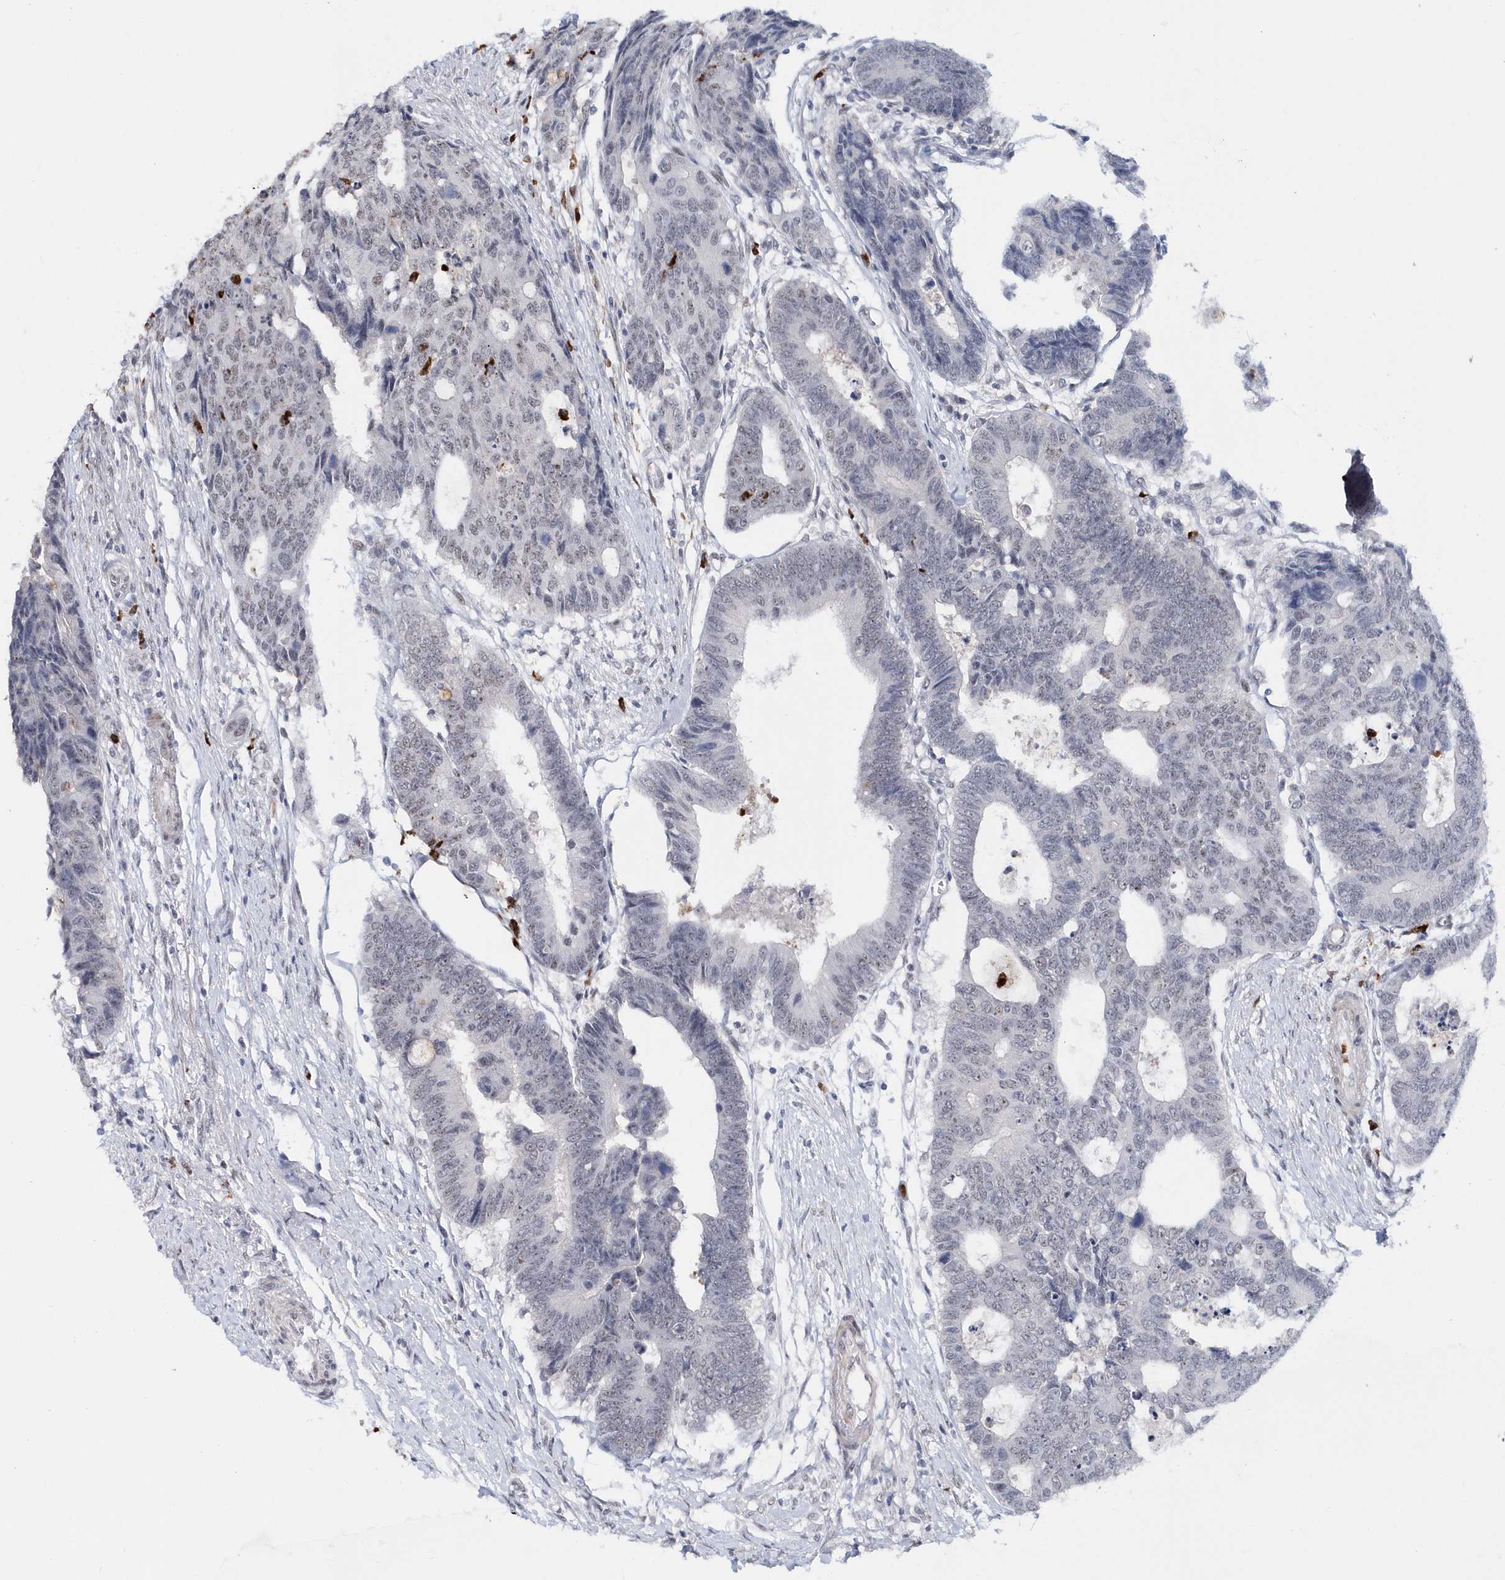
{"staining": {"intensity": "negative", "quantity": "none", "location": "none"}, "tissue": "colorectal cancer", "cell_type": "Tumor cells", "image_type": "cancer", "snomed": [{"axis": "morphology", "description": "Adenocarcinoma, NOS"}, {"axis": "topography", "description": "Rectum"}], "caption": "Tumor cells are negative for brown protein staining in colorectal adenocarcinoma.", "gene": "ASCL4", "patient": {"sex": "male", "age": 84}}